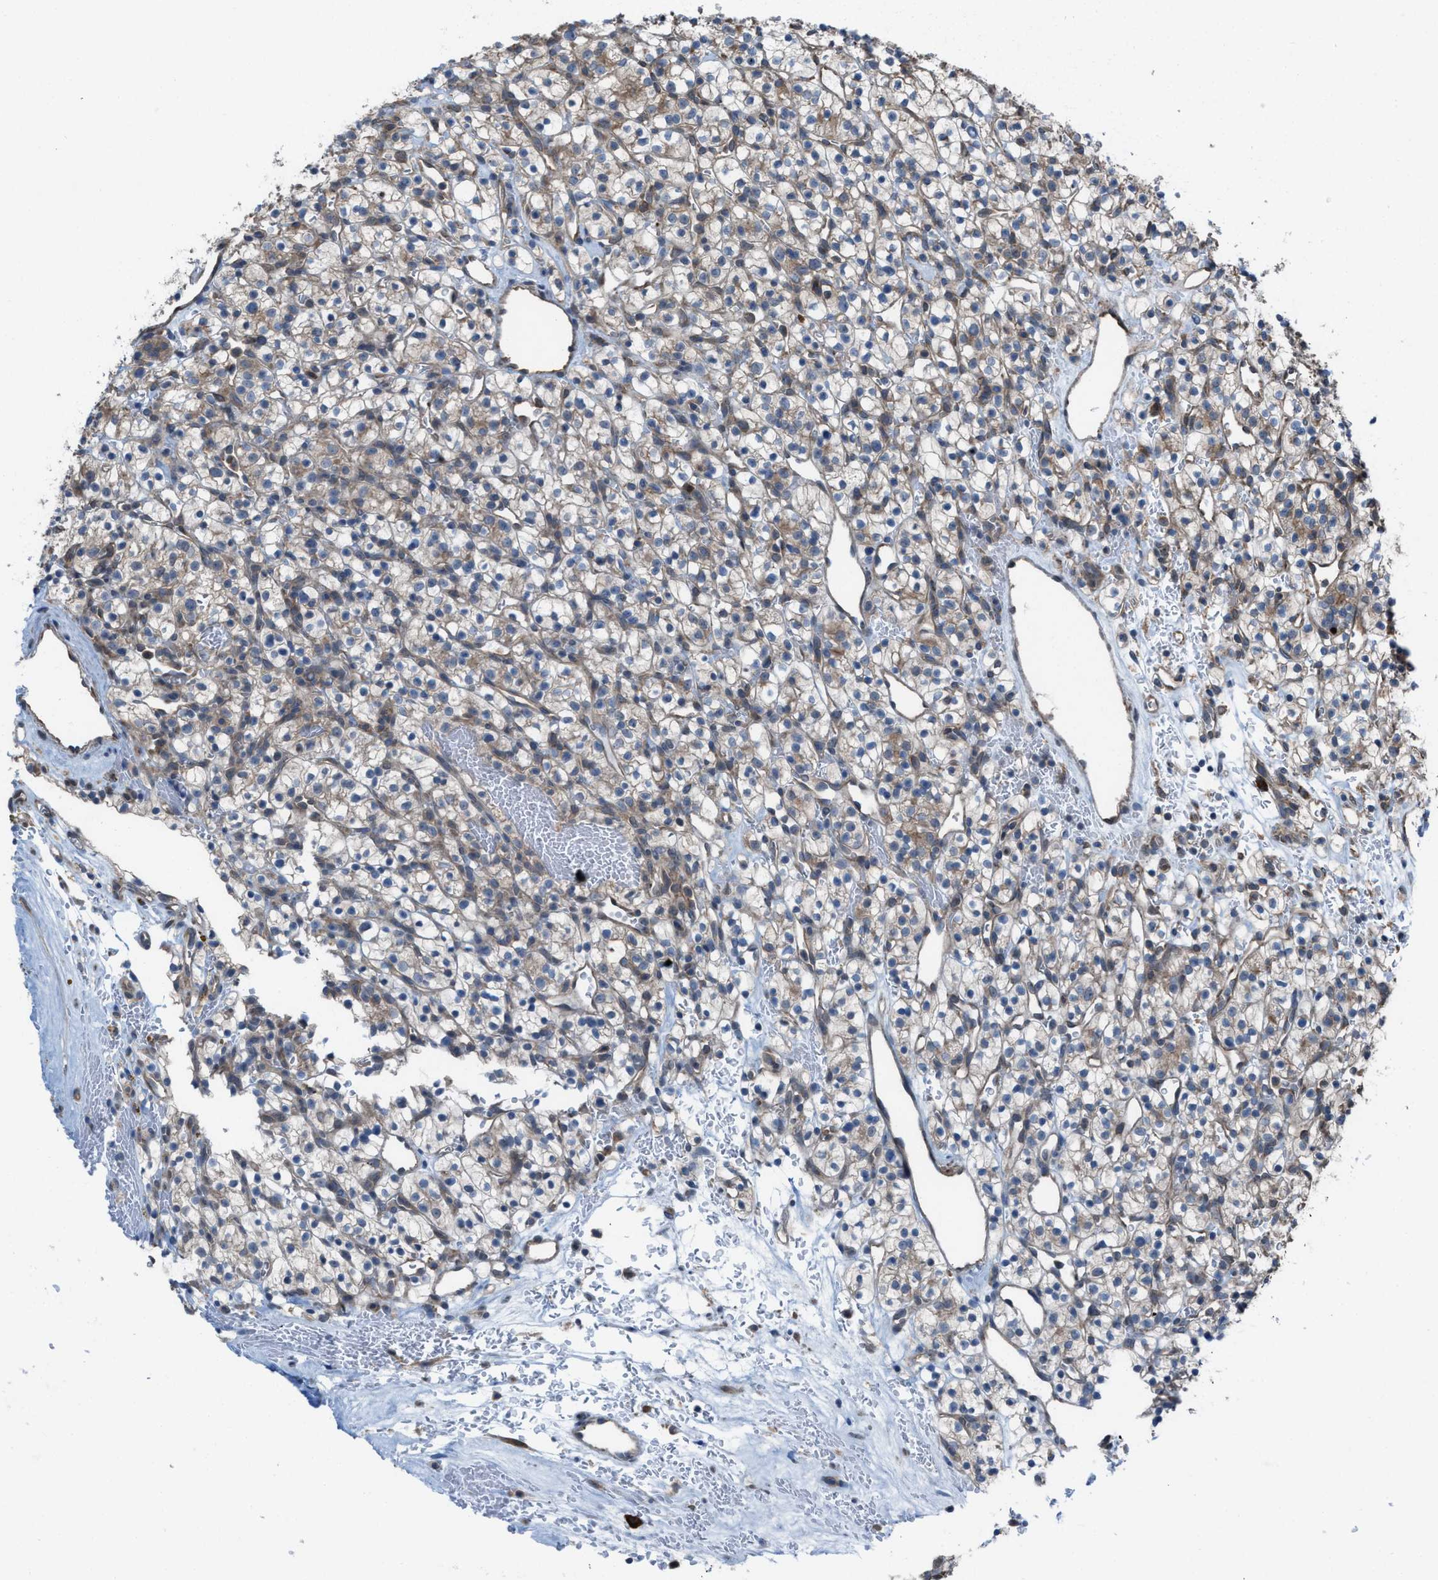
{"staining": {"intensity": "weak", "quantity": ">75%", "location": "cytoplasmic/membranous"}, "tissue": "renal cancer", "cell_type": "Tumor cells", "image_type": "cancer", "snomed": [{"axis": "morphology", "description": "Adenocarcinoma, NOS"}, {"axis": "topography", "description": "Kidney"}], "caption": "DAB immunohistochemical staining of renal cancer (adenocarcinoma) displays weak cytoplasmic/membranous protein expression in about >75% of tumor cells.", "gene": "PLAA", "patient": {"sex": "female", "age": 57}}